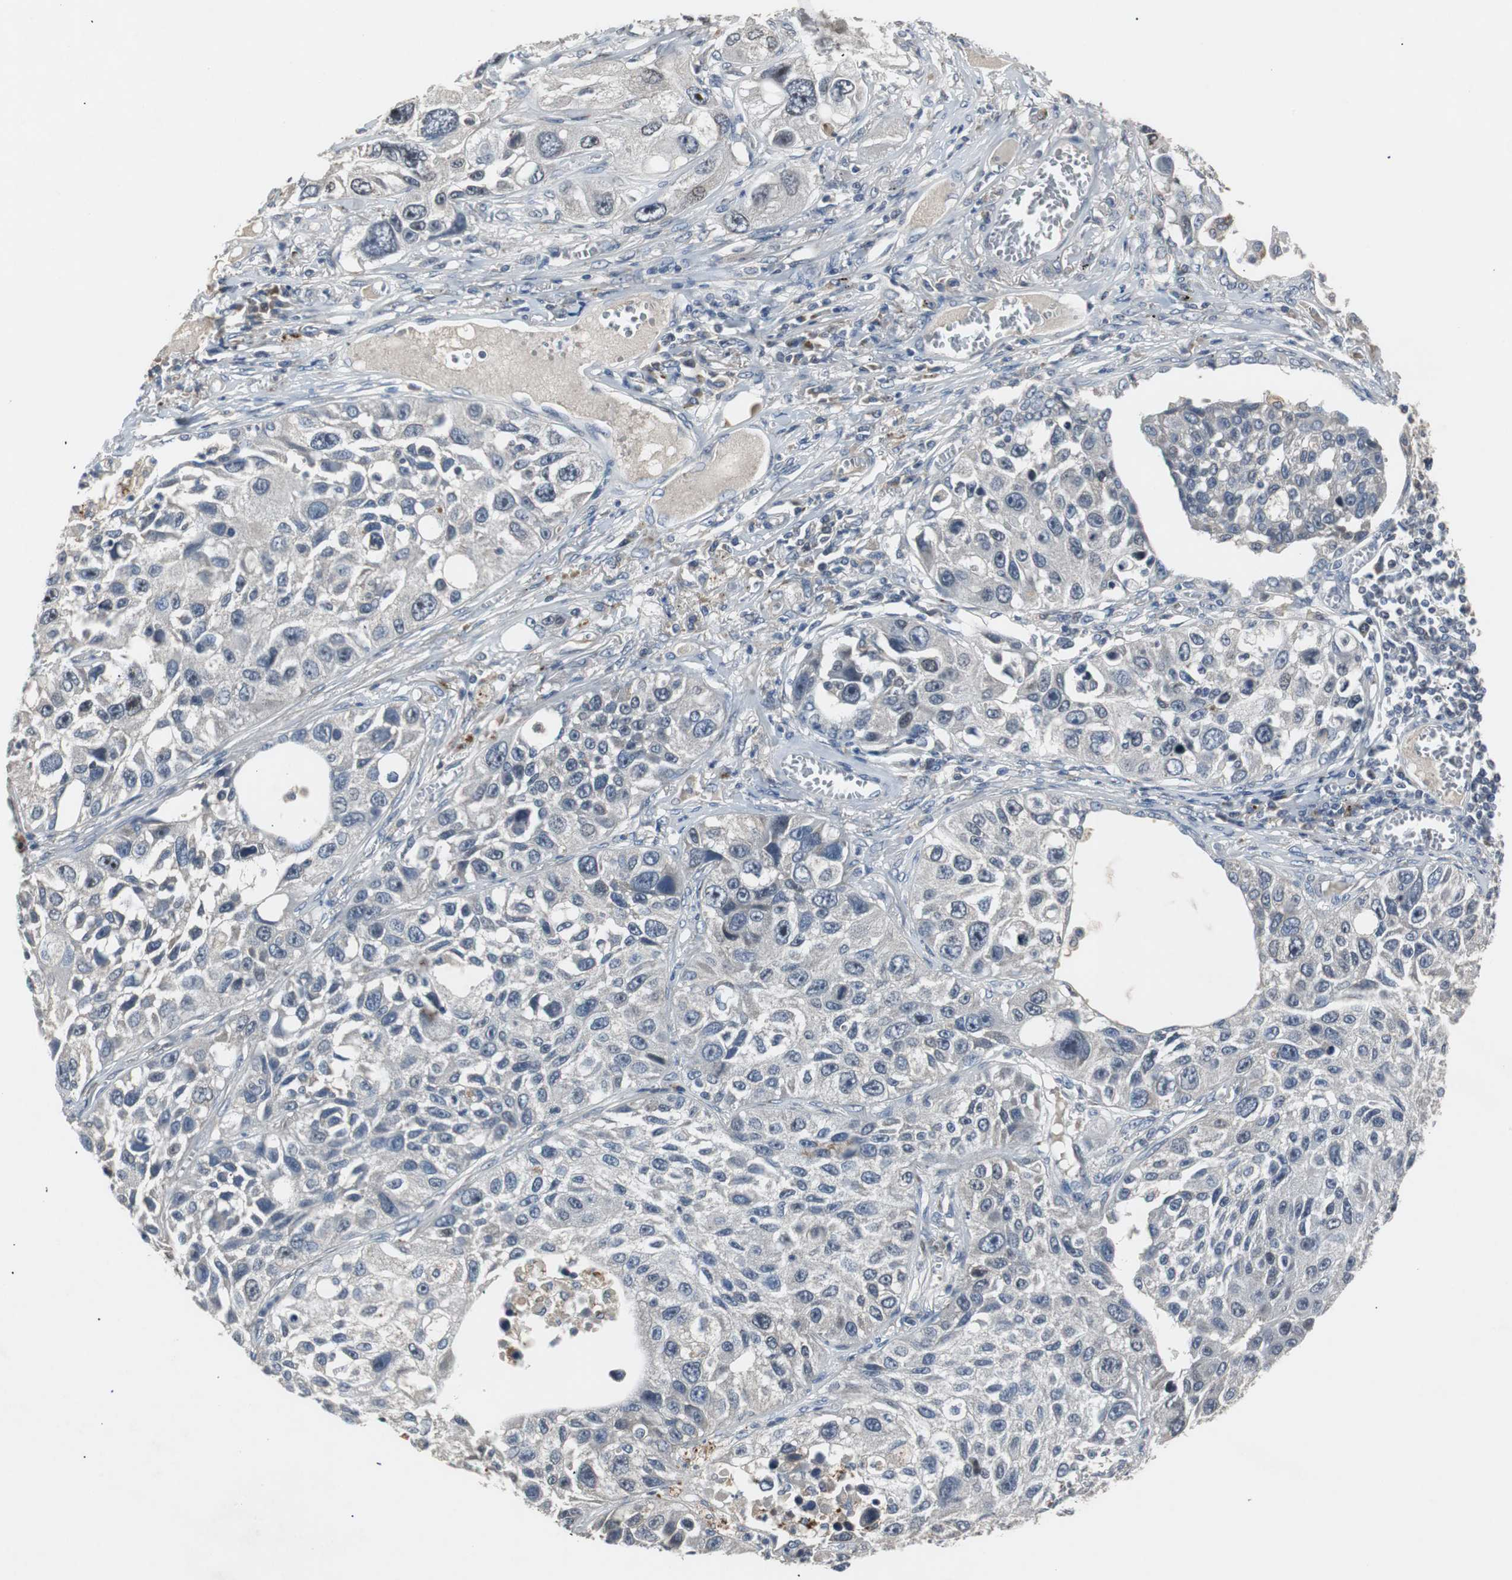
{"staining": {"intensity": "weak", "quantity": "<25%", "location": "cytoplasmic/membranous"}, "tissue": "lung cancer", "cell_type": "Tumor cells", "image_type": "cancer", "snomed": [{"axis": "morphology", "description": "Squamous cell carcinoma, NOS"}, {"axis": "topography", "description": "Lung"}], "caption": "Protein analysis of squamous cell carcinoma (lung) reveals no significant positivity in tumor cells.", "gene": "PCYT1B", "patient": {"sex": "male", "age": 71}}